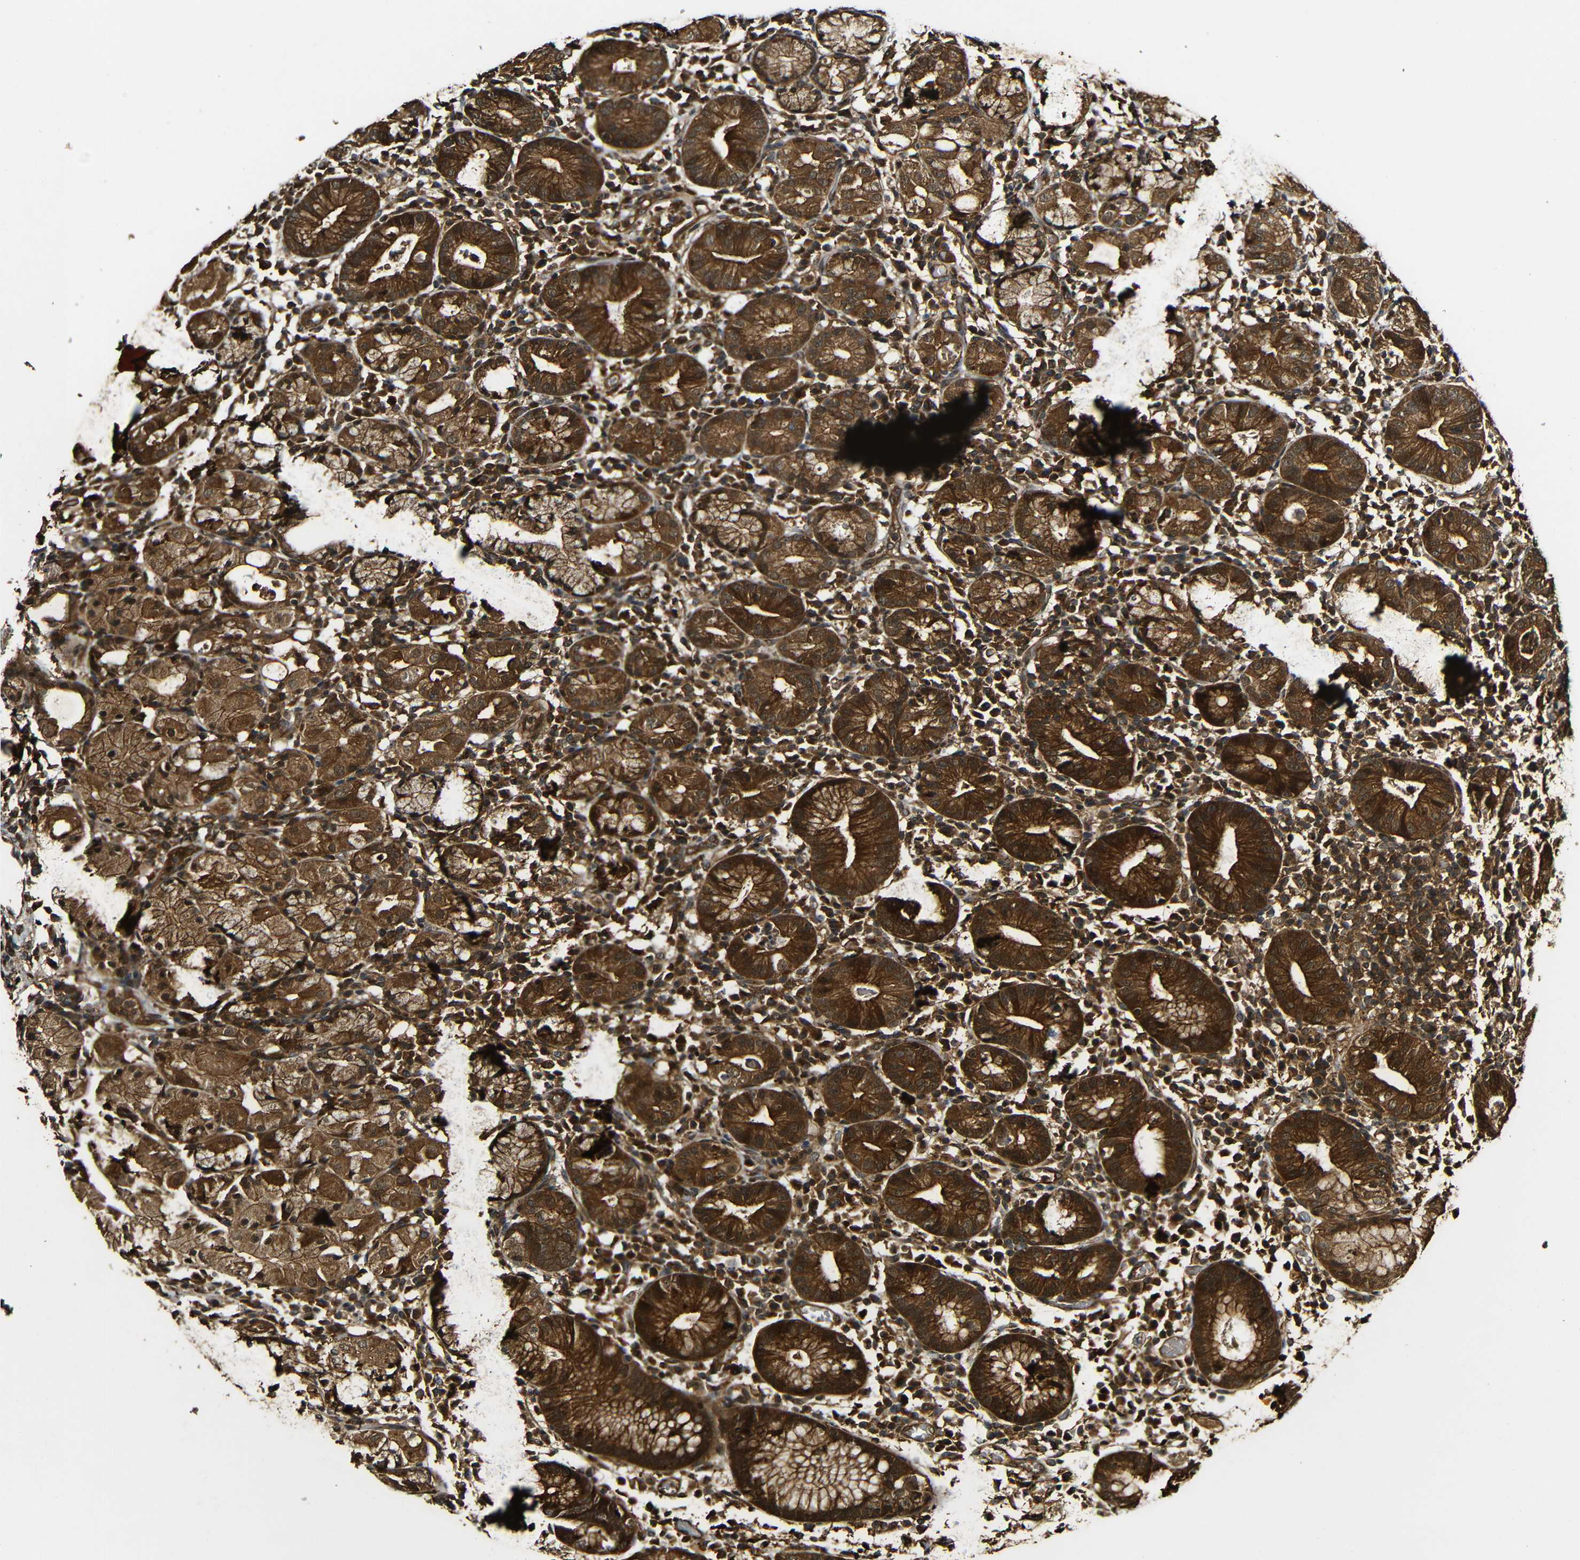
{"staining": {"intensity": "strong", "quantity": ">75%", "location": "cytoplasmic/membranous"}, "tissue": "stomach", "cell_type": "Glandular cells", "image_type": "normal", "snomed": [{"axis": "morphology", "description": "Normal tissue, NOS"}, {"axis": "topography", "description": "Stomach"}, {"axis": "topography", "description": "Stomach, lower"}], "caption": "Immunohistochemical staining of normal stomach exhibits high levels of strong cytoplasmic/membranous expression in approximately >75% of glandular cells.", "gene": "CASP8", "patient": {"sex": "female", "age": 75}}